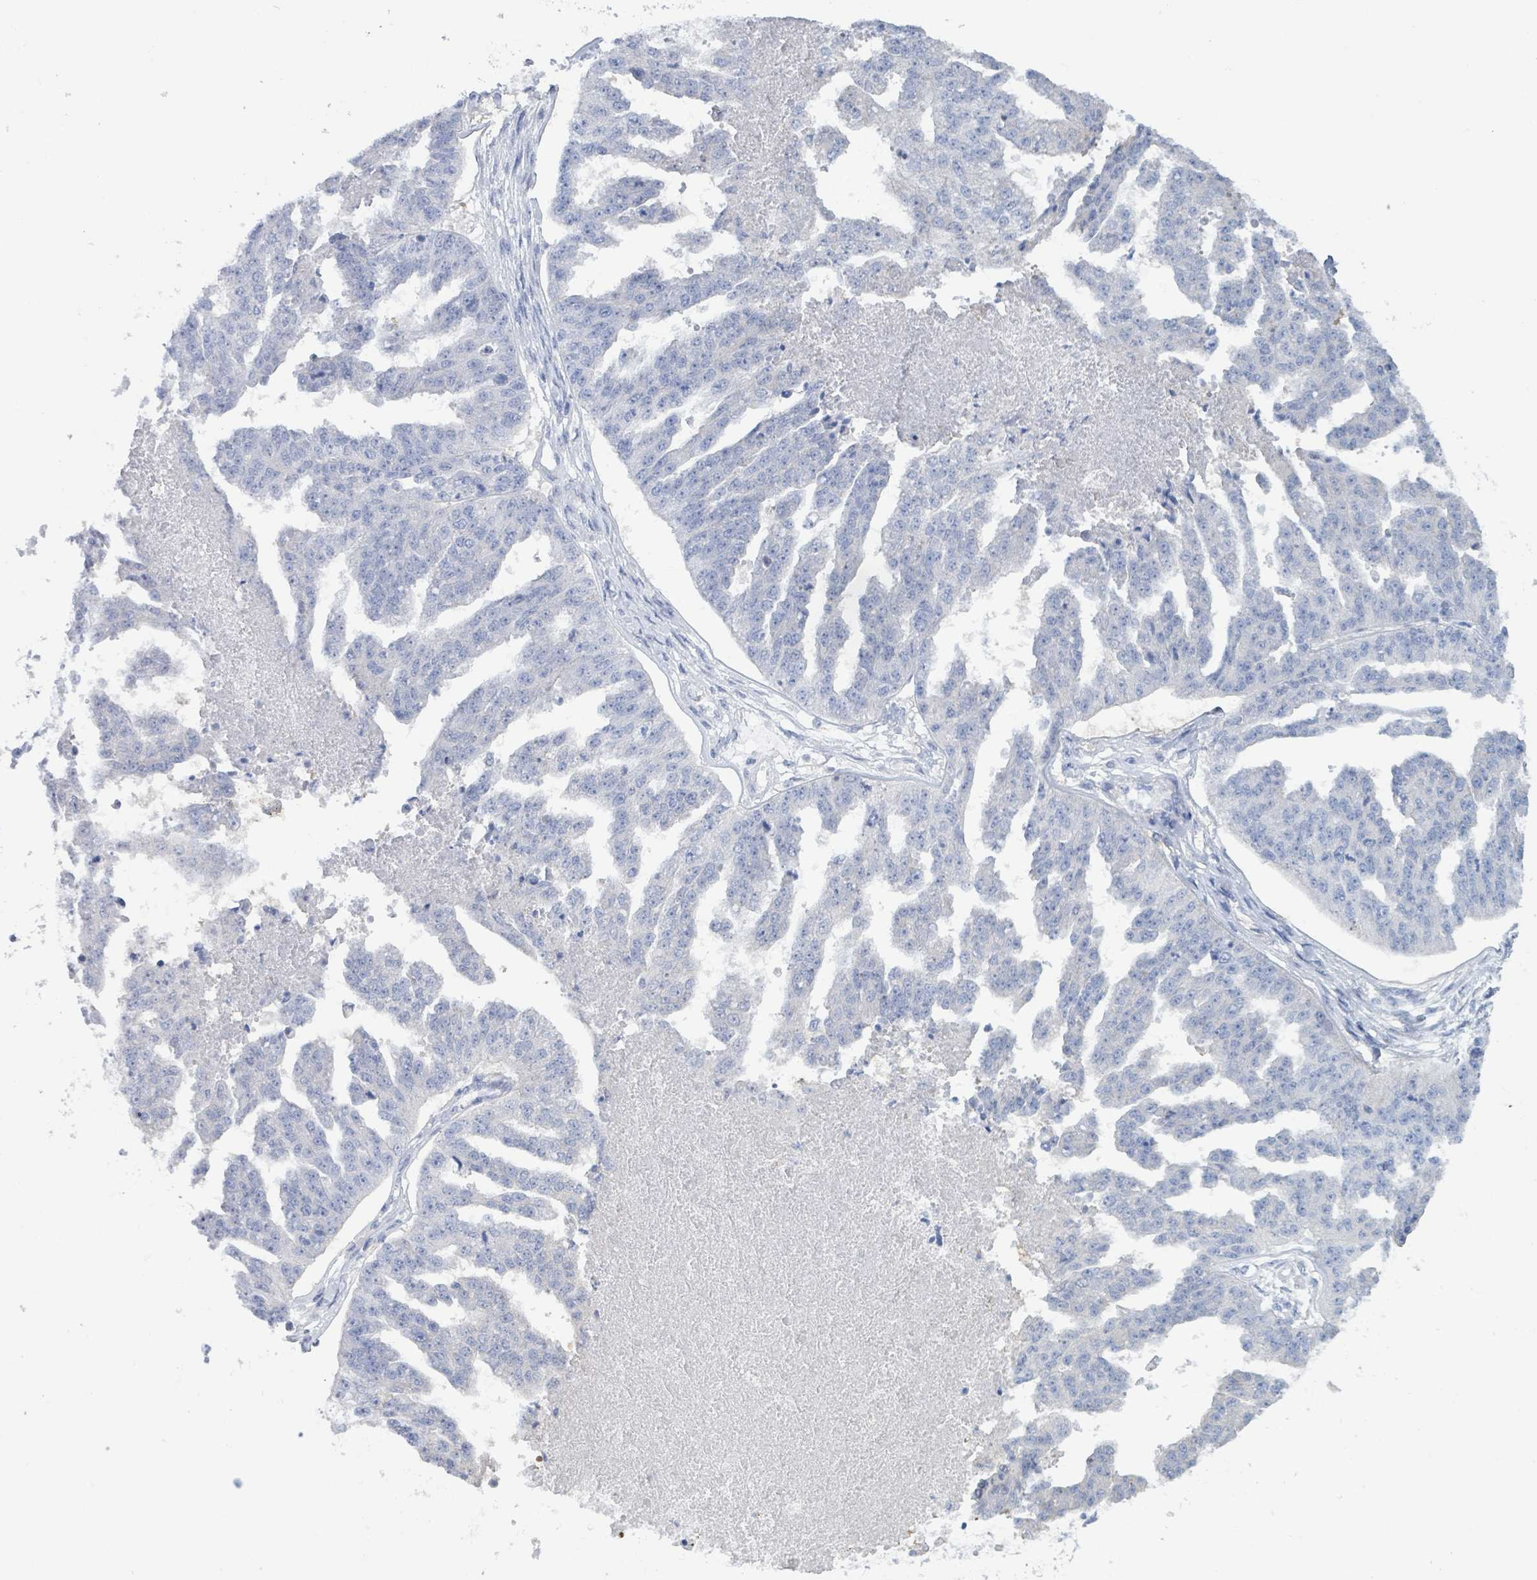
{"staining": {"intensity": "negative", "quantity": "none", "location": "none"}, "tissue": "ovarian cancer", "cell_type": "Tumor cells", "image_type": "cancer", "snomed": [{"axis": "morphology", "description": "Cystadenocarcinoma, serous, NOS"}, {"axis": "topography", "description": "Ovary"}], "caption": "Photomicrograph shows no significant protein positivity in tumor cells of serous cystadenocarcinoma (ovarian). Brightfield microscopy of immunohistochemistry (IHC) stained with DAB (brown) and hematoxylin (blue), captured at high magnification.", "gene": "DGKZ", "patient": {"sex": "female", "age": 58}}